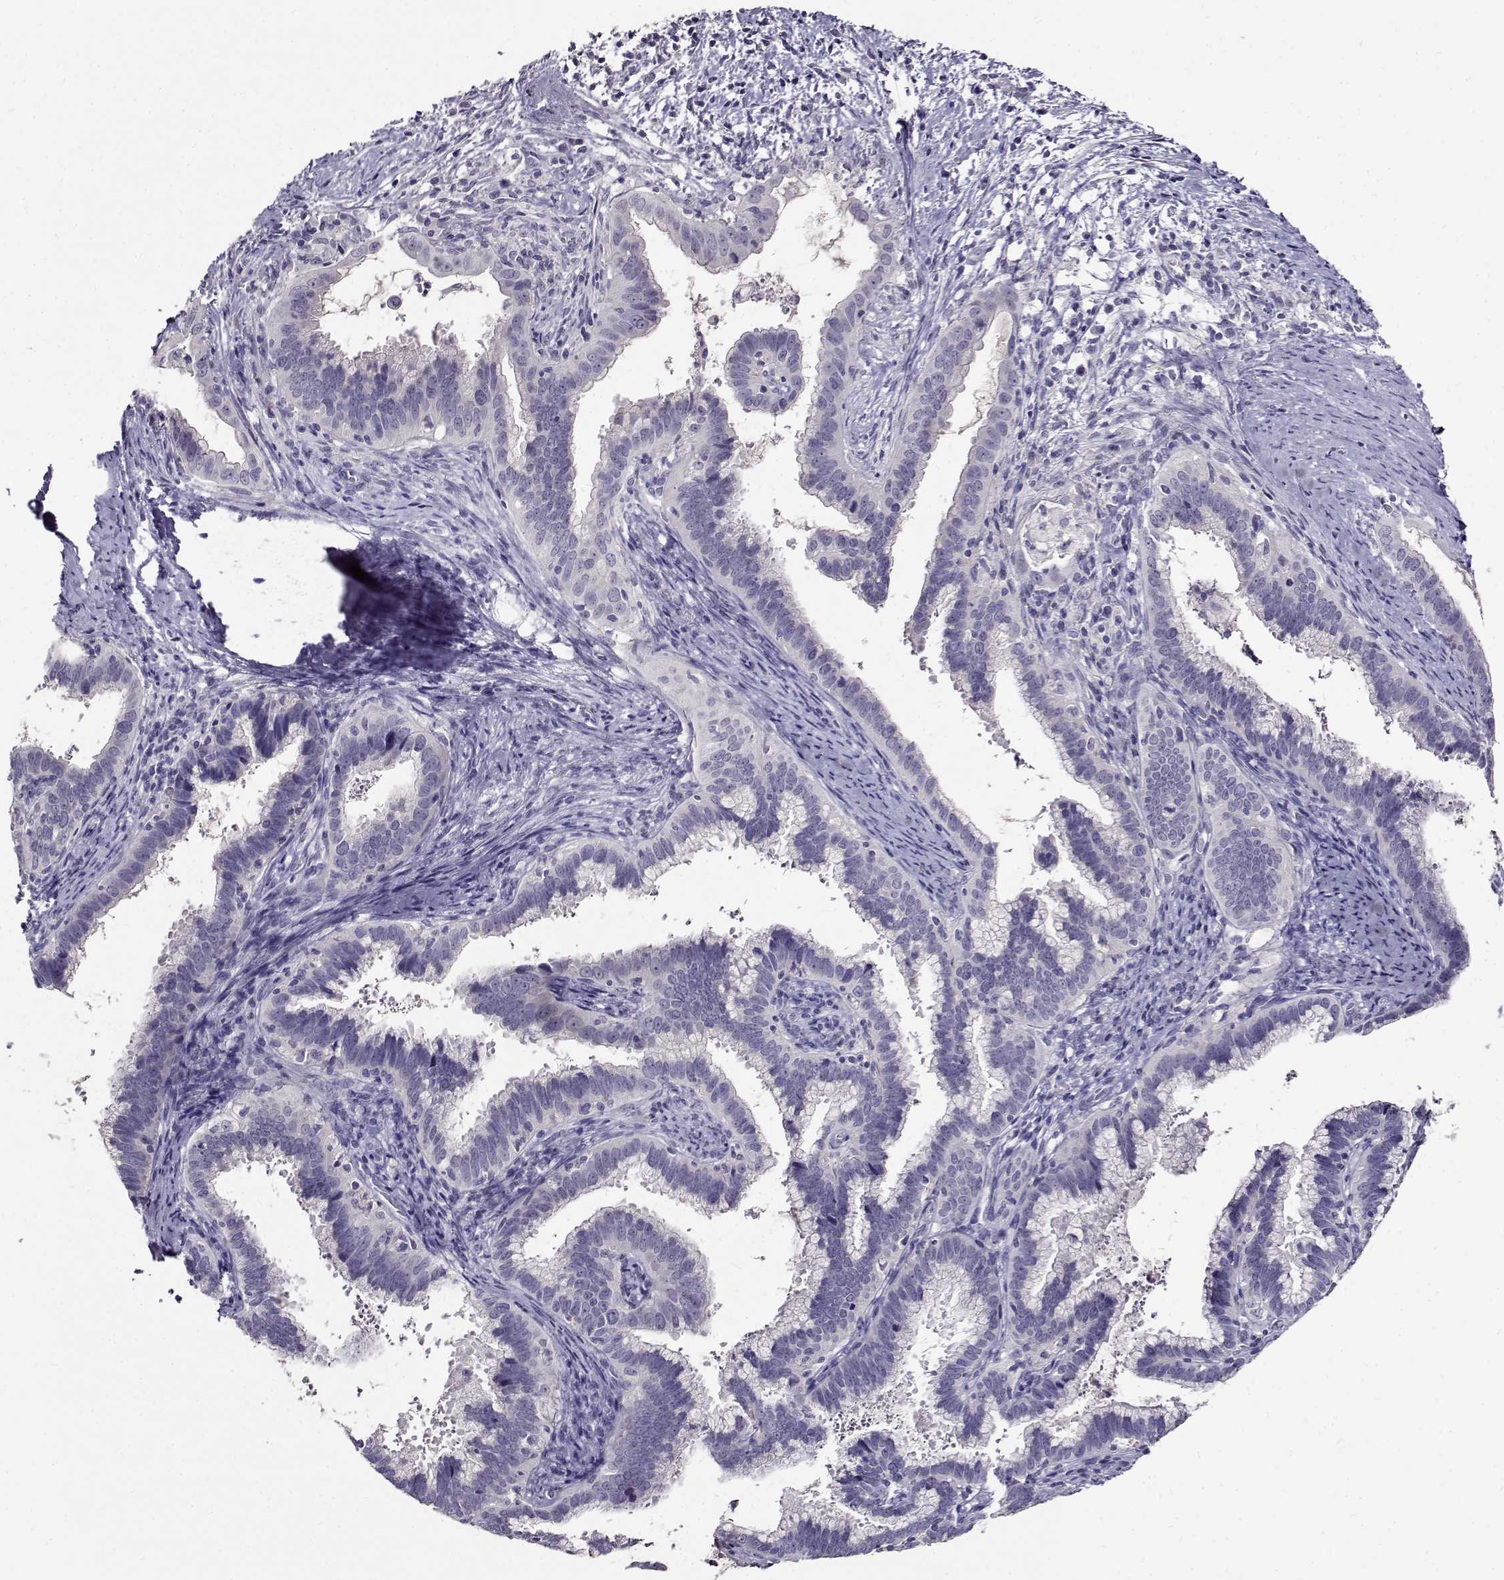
{"staining": {"intensity": "negative", "quantity": "none", "location": "none"}, "tissue": "cervical cancer", "cell_type": "Tumor cells", "image_type": "cancer", "snomed": [{"axis": "morphology", "description": "Adenocarcinoma, NOS"}, {"axis": "topography", "description": "Cervix"}], "caption": "A micrograph of cervical cancer (adenocarcinoma) stained for a protein shows no brown staining in tumor cells.", "gene": "PAEP", "patient": {"sex": "female", "age": 56}}